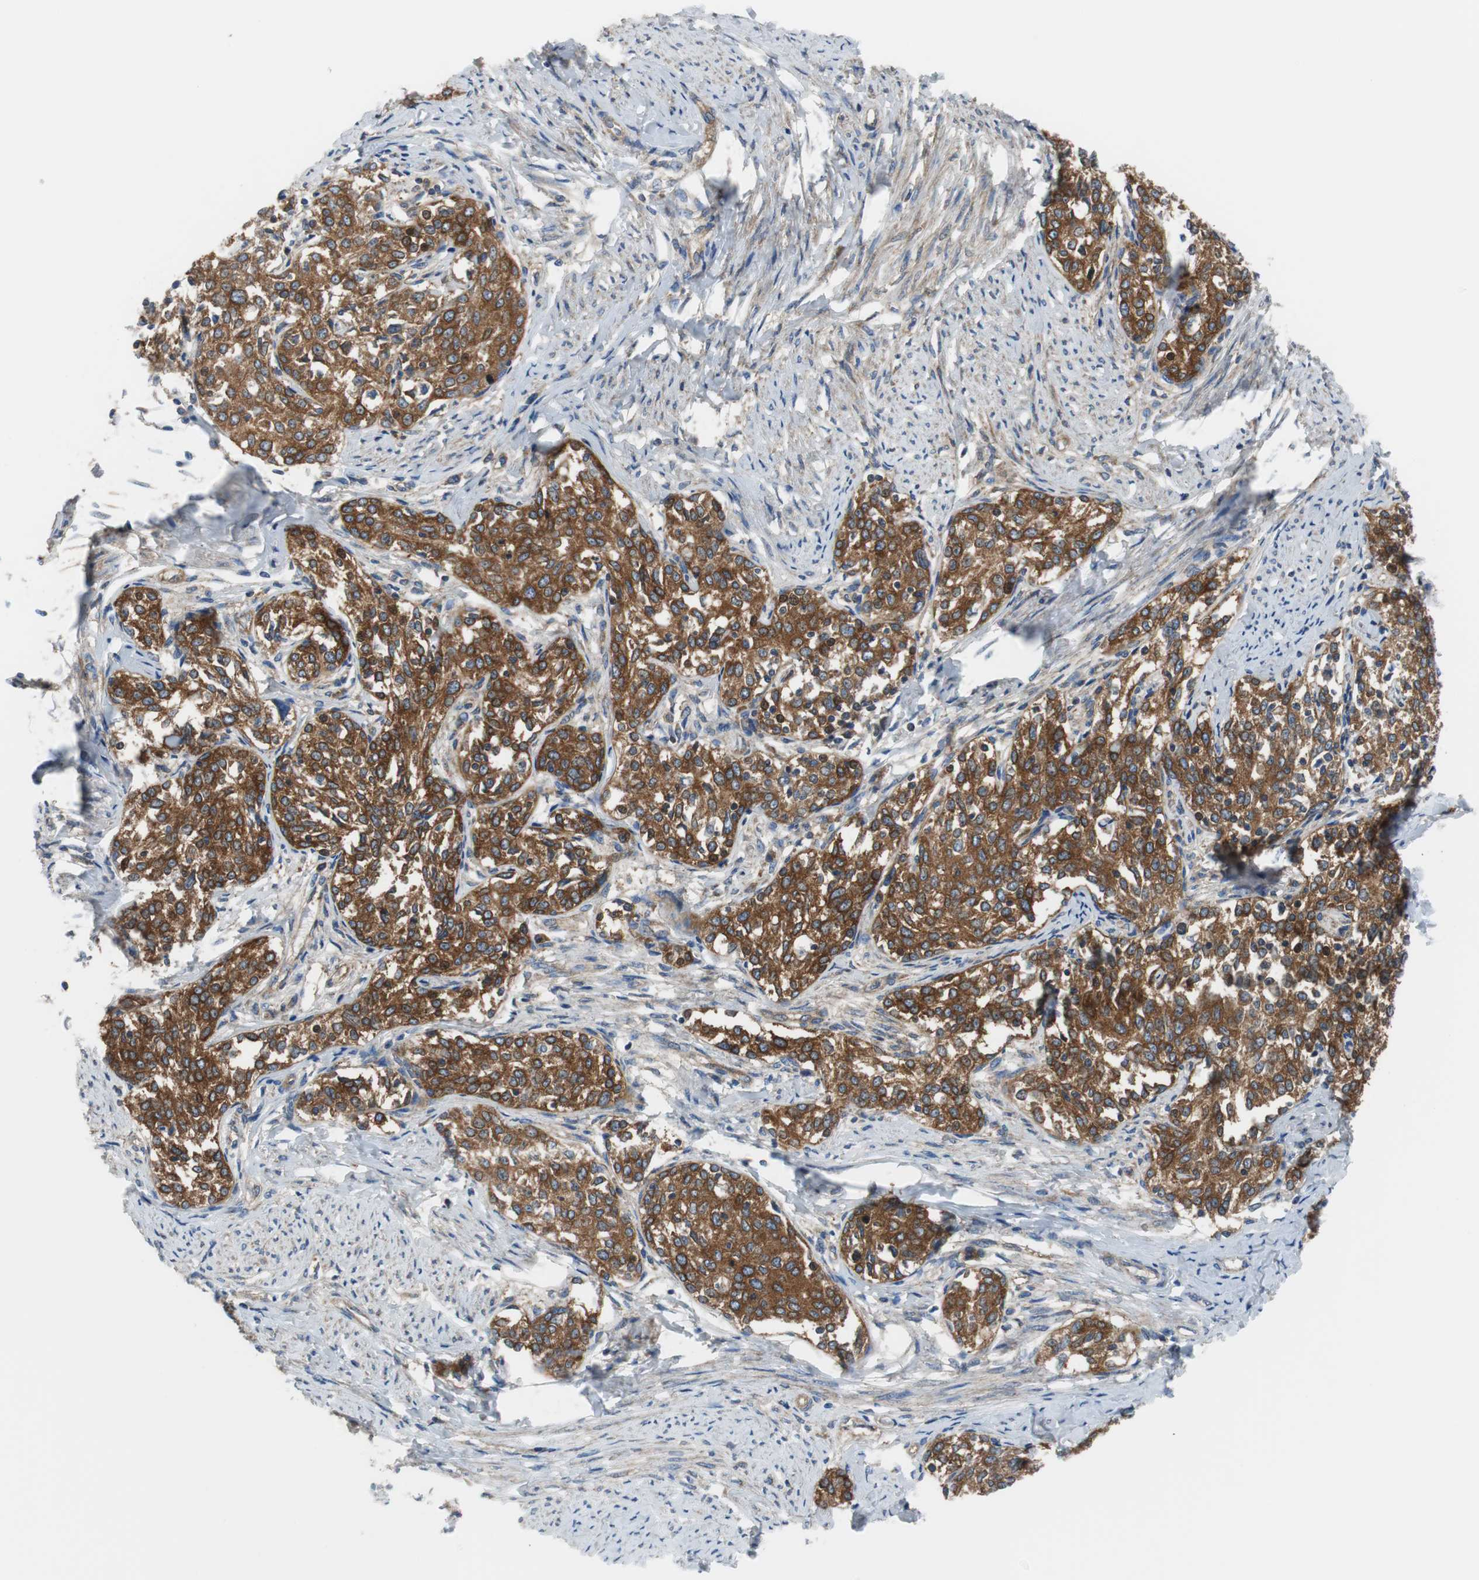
{"staining": {"intensity": "strong", "quantity": ">75%", "location": "cytoplasmic/membranous"}, "tissue": "cervical cancer", "cell_type": "Tumor cells", "image_type": "cancer", "snomed": [{"axis": "morphology", "description": "Squamous cell carcinoma, NOS"}, {"axis": "morphology", "description": "Adenocarcinoma, NOS"}, {"axis": "topography", "description": "Cervix"}], "caption": "Cervical cancer stained for a protein demonstrates strong cytoplasmic/membranous positivity in tumor cells. Using DAB (brown) and hematoxylin (blue) stains, captured at high magnification using brightfield microscopy.", "gene": "BRAF", "patient": {"sex": "female", "age": 52}}